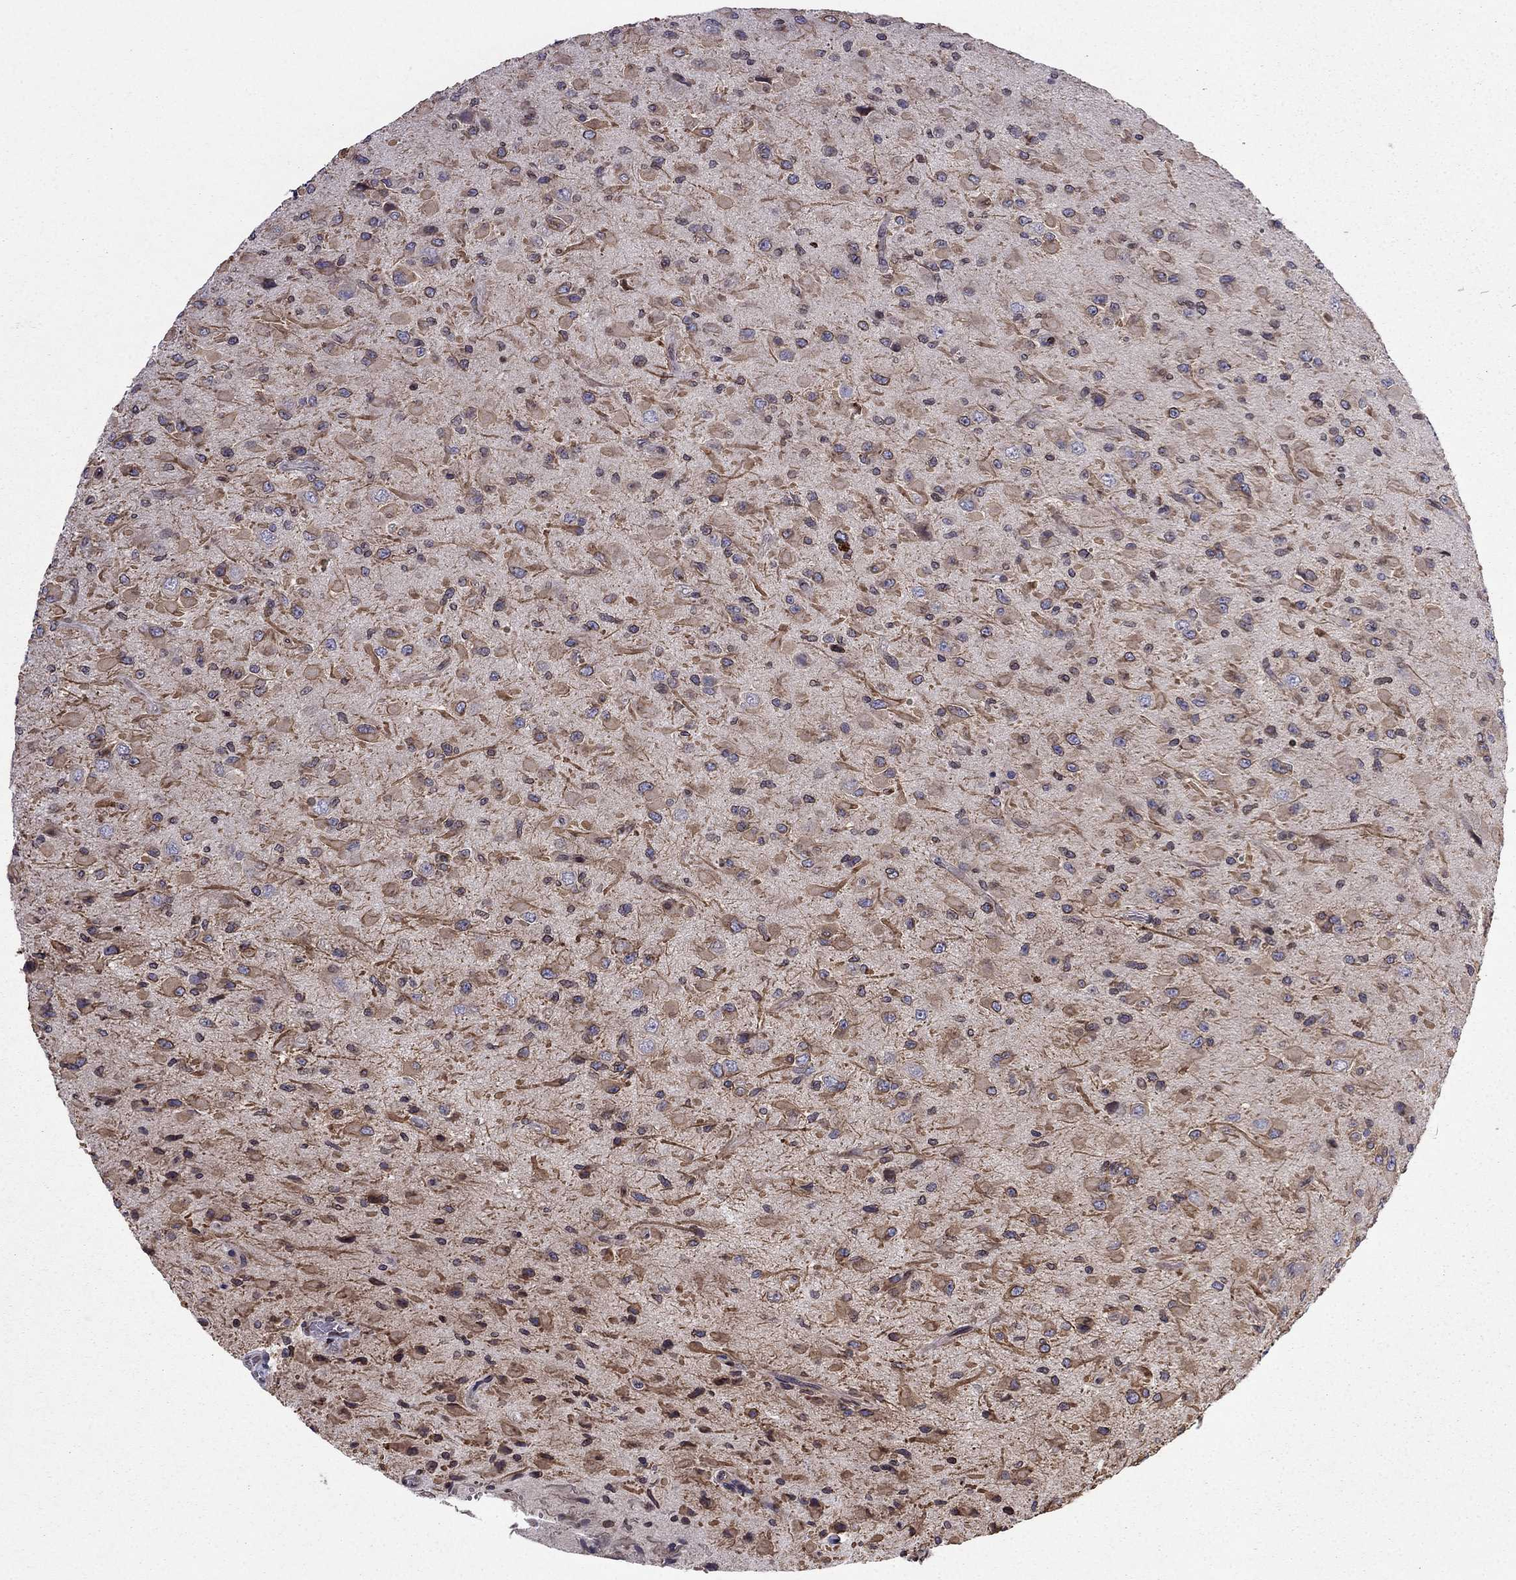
{"staining": {"intensity": "negative", "quantity": "none", "location": "none"}, "tissue": "glioma", "cell_type": "Tumor cells", "image_type": "cancer", "snomed": [{"axis": "morphology", "description": "Glioma, malignant, High grade"}, {"axis": "topography", "description": "Cerebral cortex"}], "caption": "A histopathology image of malignant glioma (high-grade) stained for a protein exhibits no brown staining in tumor cells.", "gene": "CDC42BPA", "patient": {"sex": "male", "age": 35}}